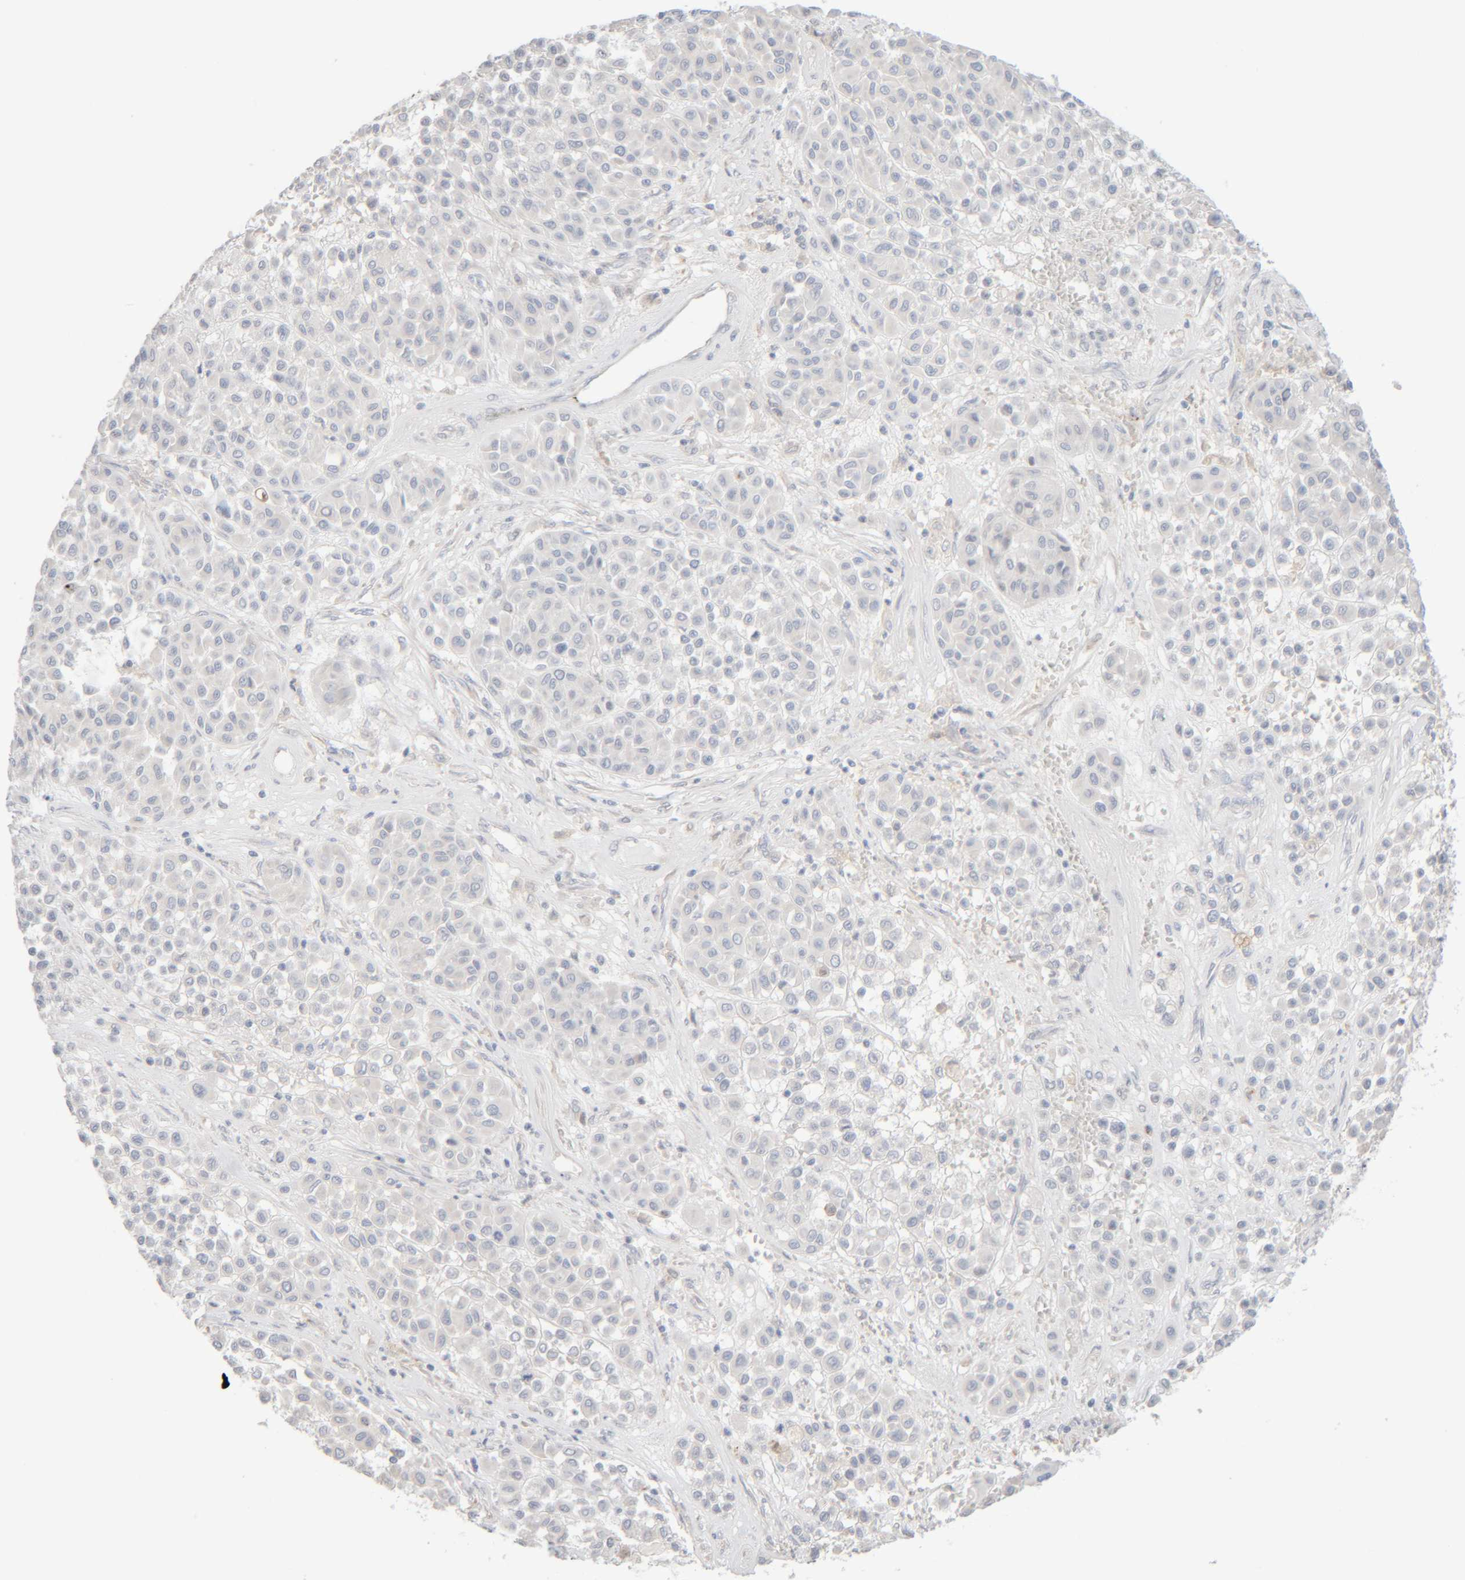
{"staining": {"intensity": "negative", "quantity": "none", "location": "none"}, "tissue": "melanoma", "cell_type": "Tumor cells", "image_type": "cancer", "snomed": [{"axis": "morphology", "description": "Malignant melanoma, Metastatic site"}, {"axis": "topography", "description": "Soft tissue"}], "caption": "Melanoma stained for a protein using immunohistochemistry reveals no positivity tumor cells.", "gene": "RIDA", "patient": {"sex": "male", "age": 41}}